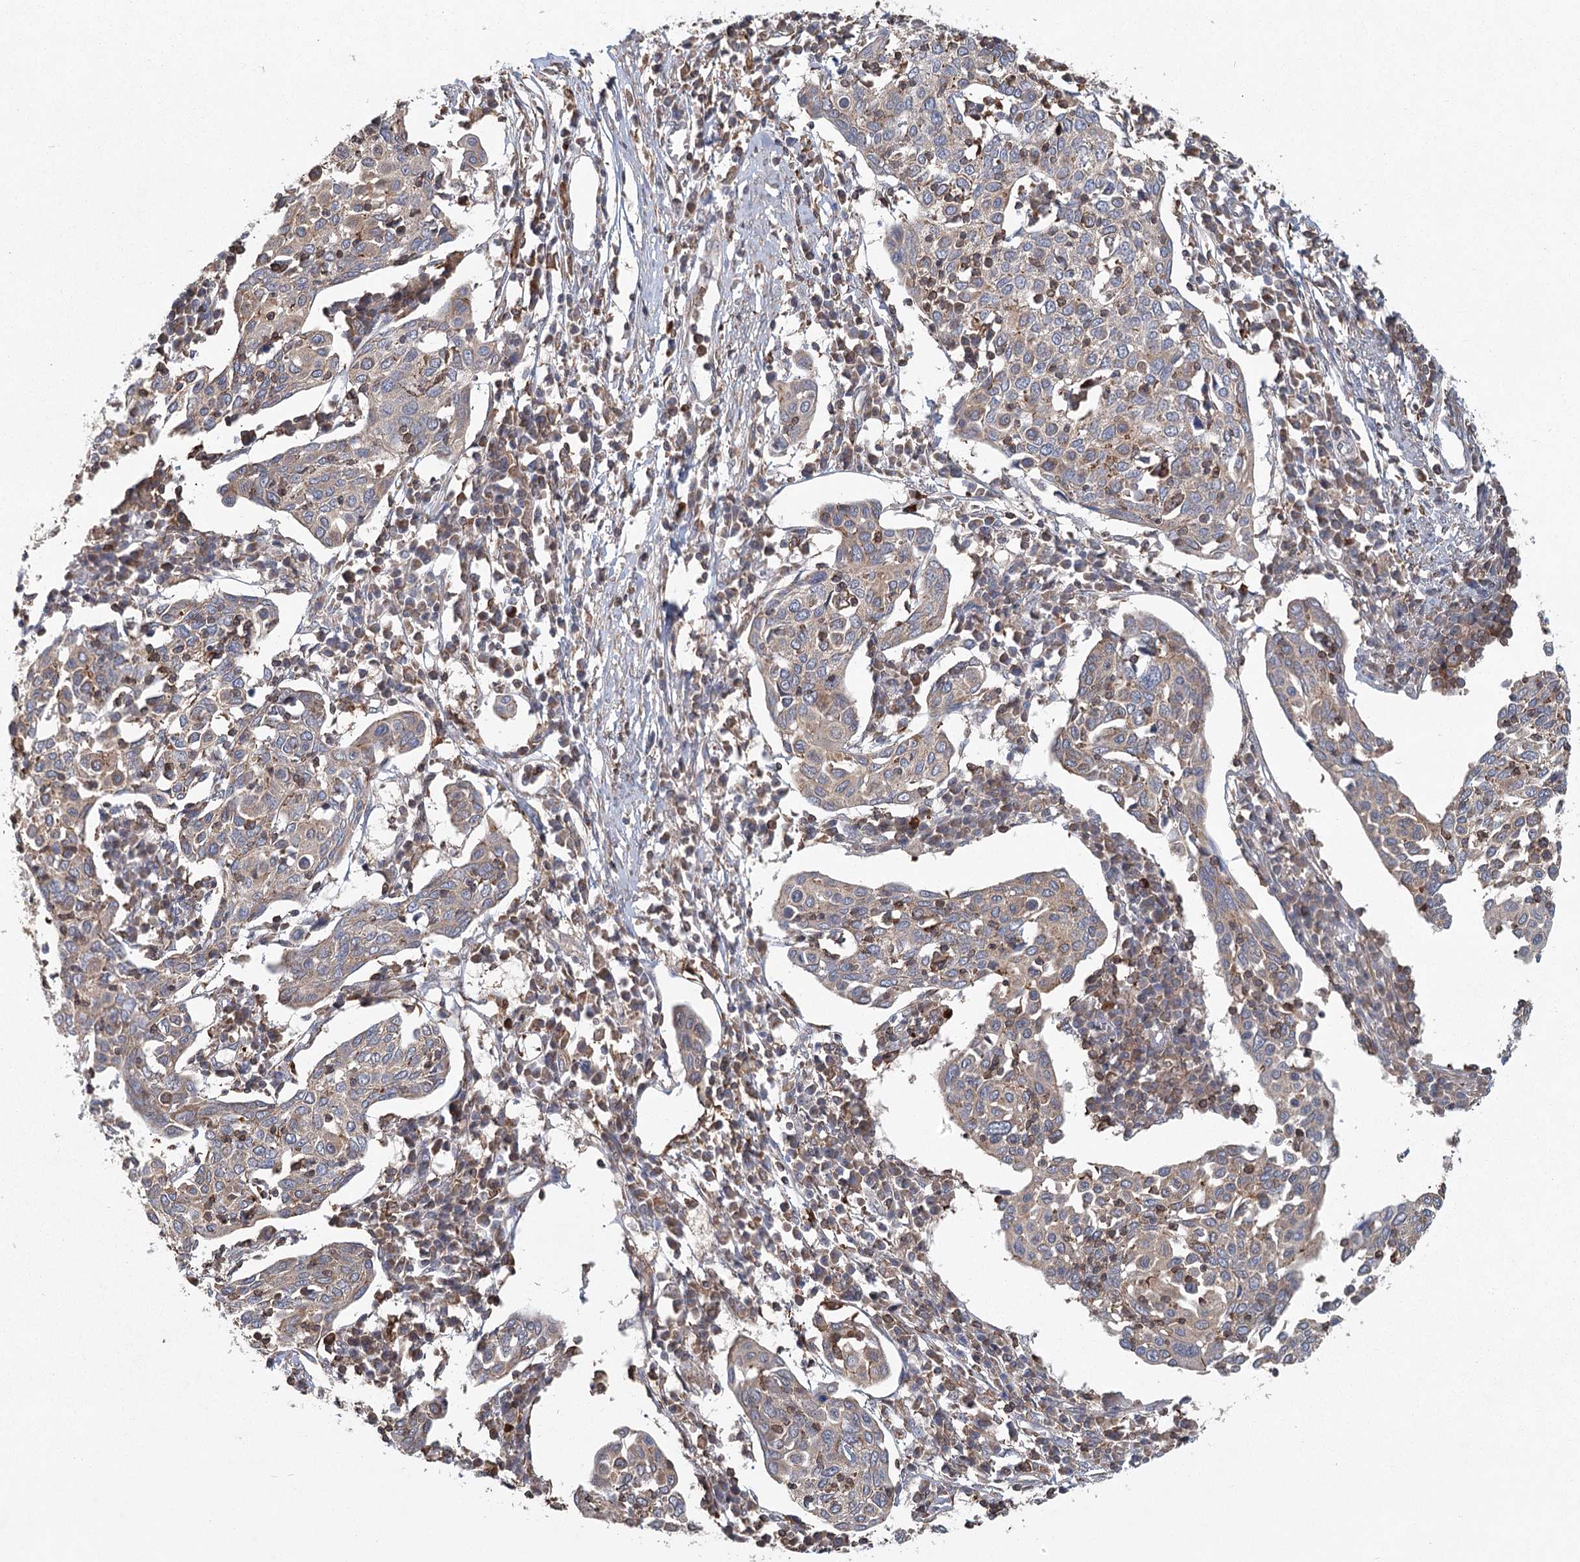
{"staining": {"intensity": "weak", "quantity": "<25%", "location": "cytoplasmic/membranous"}, "tissue": "cervical cancer", "cell_type": "Tumor cells", "image_type": "cancer", "snomed": [{"axis": "morphology", "description": "Squamous cell carcinoma, NOS"}, {"axis": "topography", "description": "Cervix"}], "caption": "Tumor cells are negative for protein expression in human squamous cell carcinoma (cervical).", "gene": "PLEKHA7", "patient": {"sex": "female", "age": 40}}